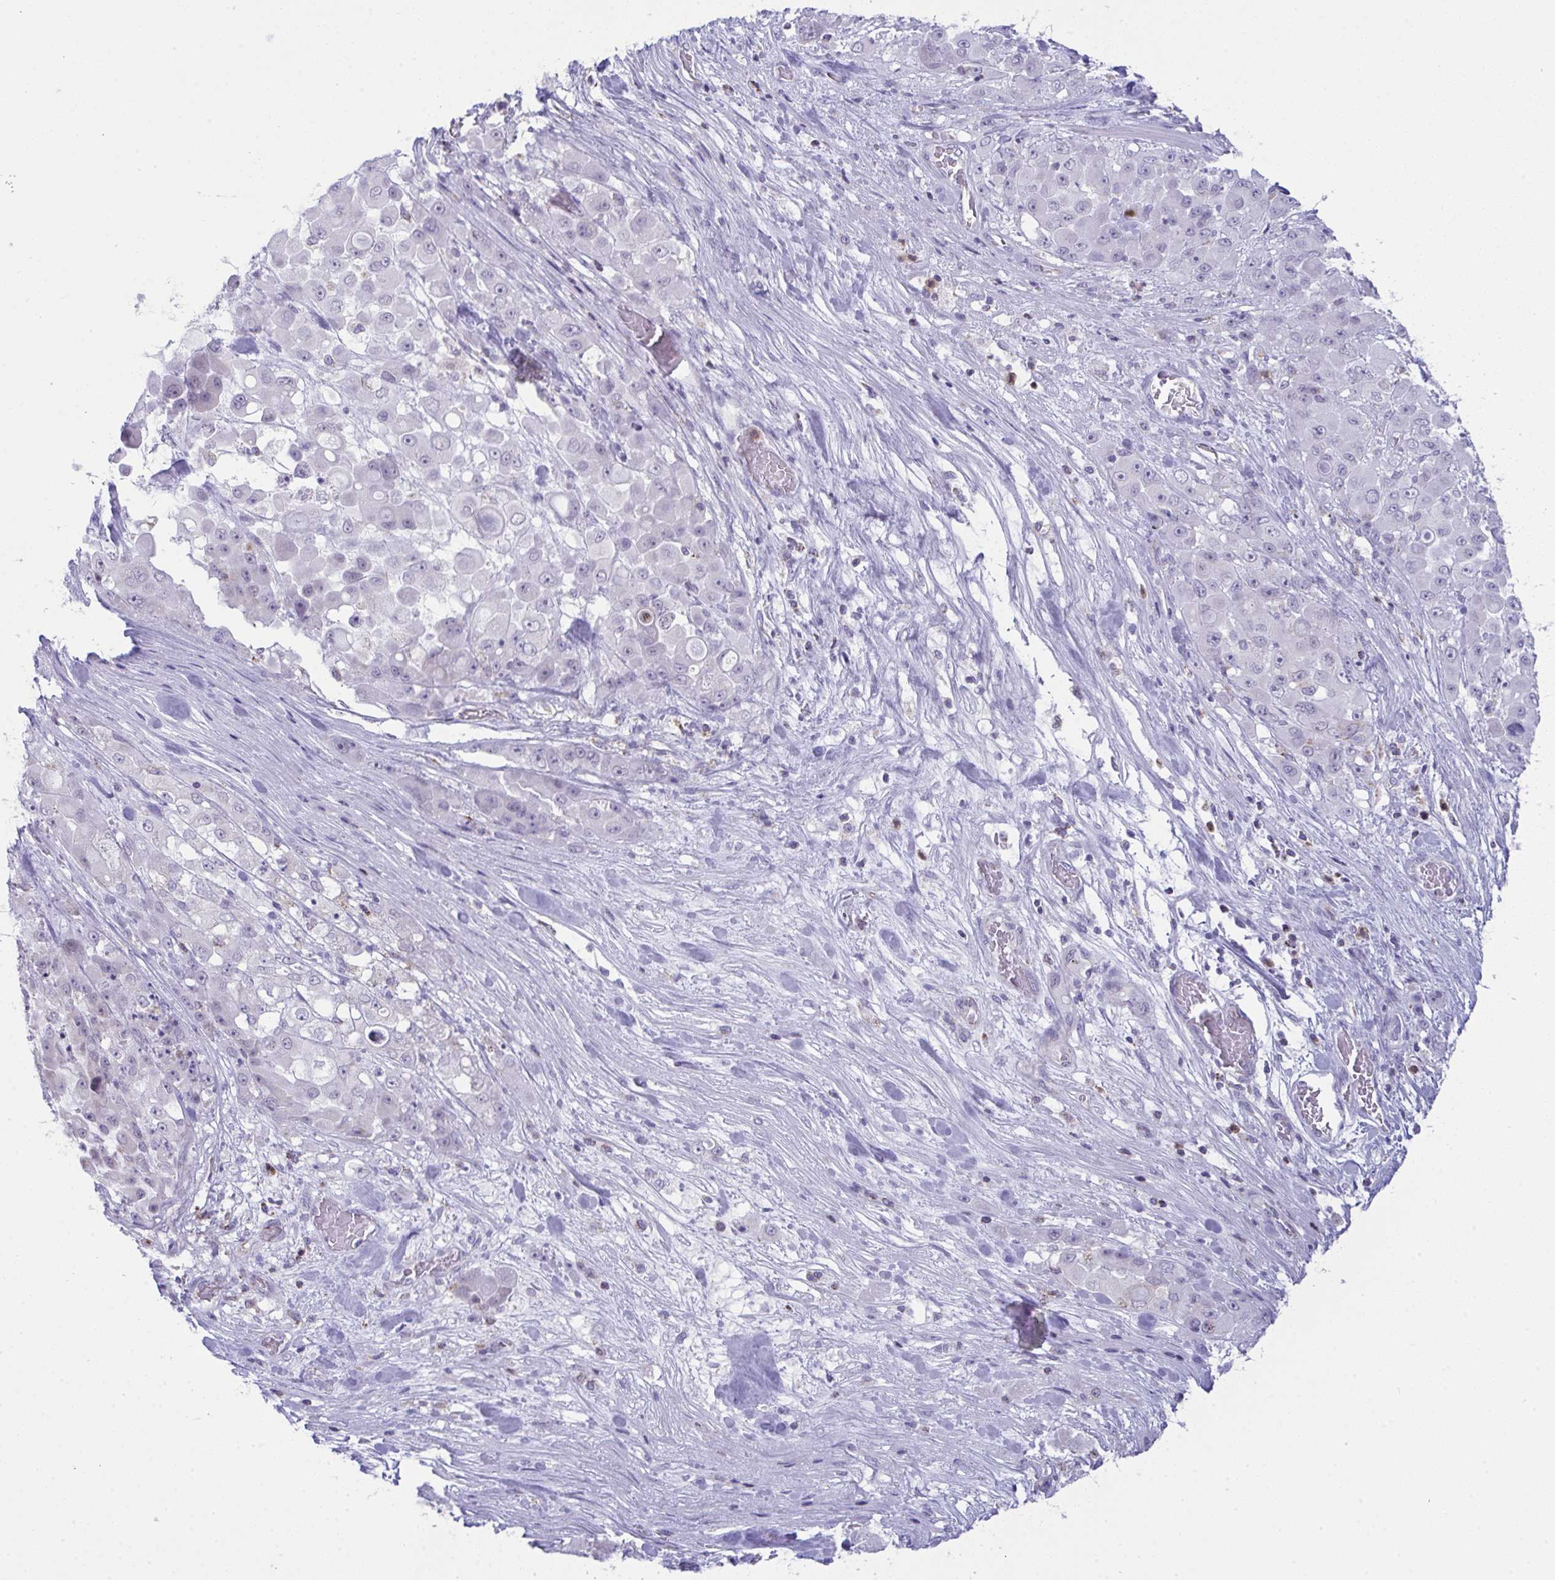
{"staining": {"intensity": "negative", "quantity": "none", "location": "none"}, "tissue": "stomach cancer", "cell_type": "Tumor cells", "image_type": "cancer", "snomed": [{"axis": "morphology", "description": "Adenocarcinoma, NOS"}, {"axis": "topography", "description": "Stomach"}], "caption": "There is no significant positivity in tumor cells of stomach adenocarcinoma.", "gene": "PLA2G12B", "patient": {"sex": "female", "age": 76}}